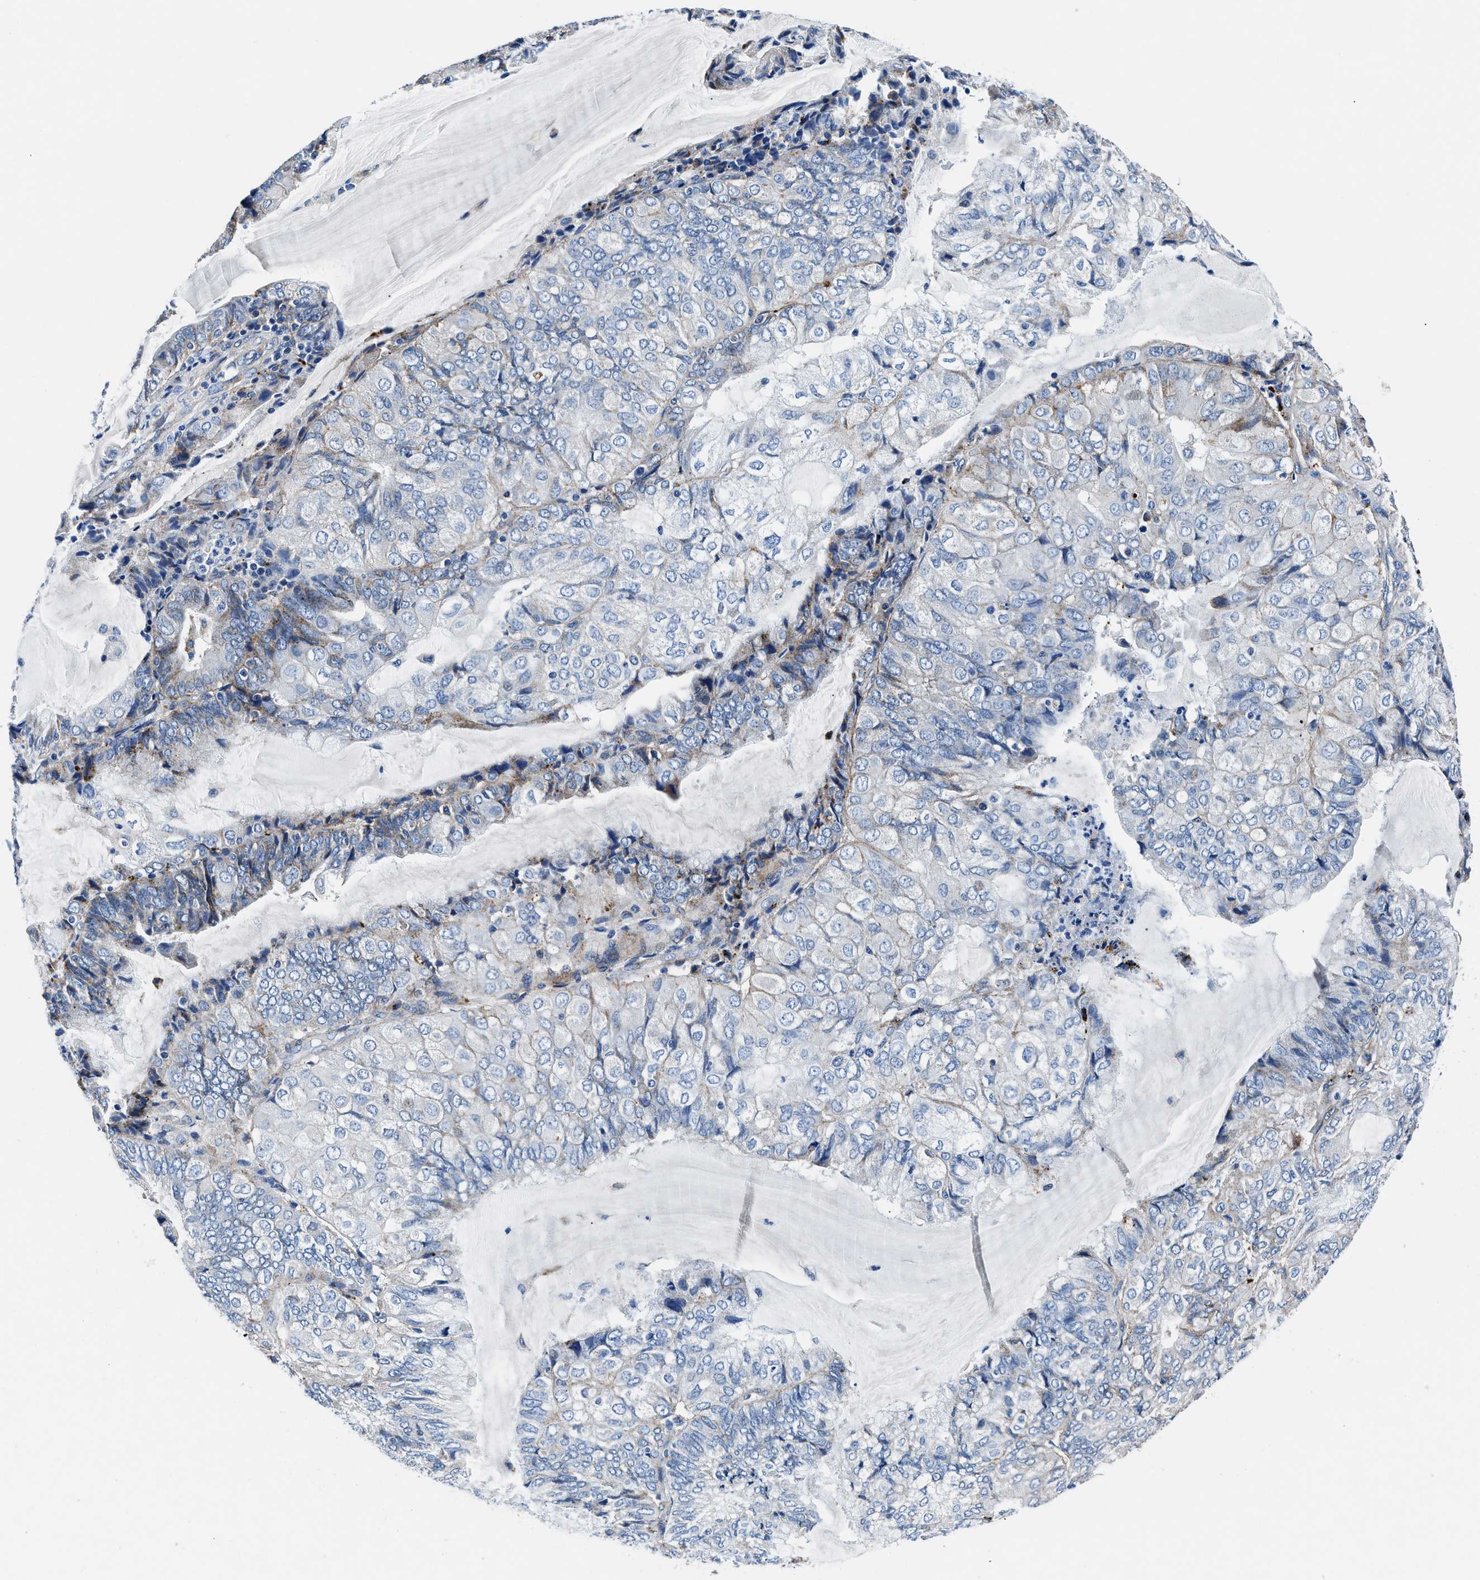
{"staining": {"intensity": "negative", "quantity": "none", "location": "none"}, "tissue": "endometrial cancer", "cell_type": "Tumor cells", "image_type": "cancer", "snomed": [{"axis": "morphology", "description": "Adenocarcinoma, NOS"}, {"axis": "topography", "description": "Endometrium"}], "caption": "Endometrial cancer (adenocarcinoma) stained for a protein using IHC exhibits no staining tumor cells.", "gene": "DAG1", "patient": {"sex": "female", "age": 81}}